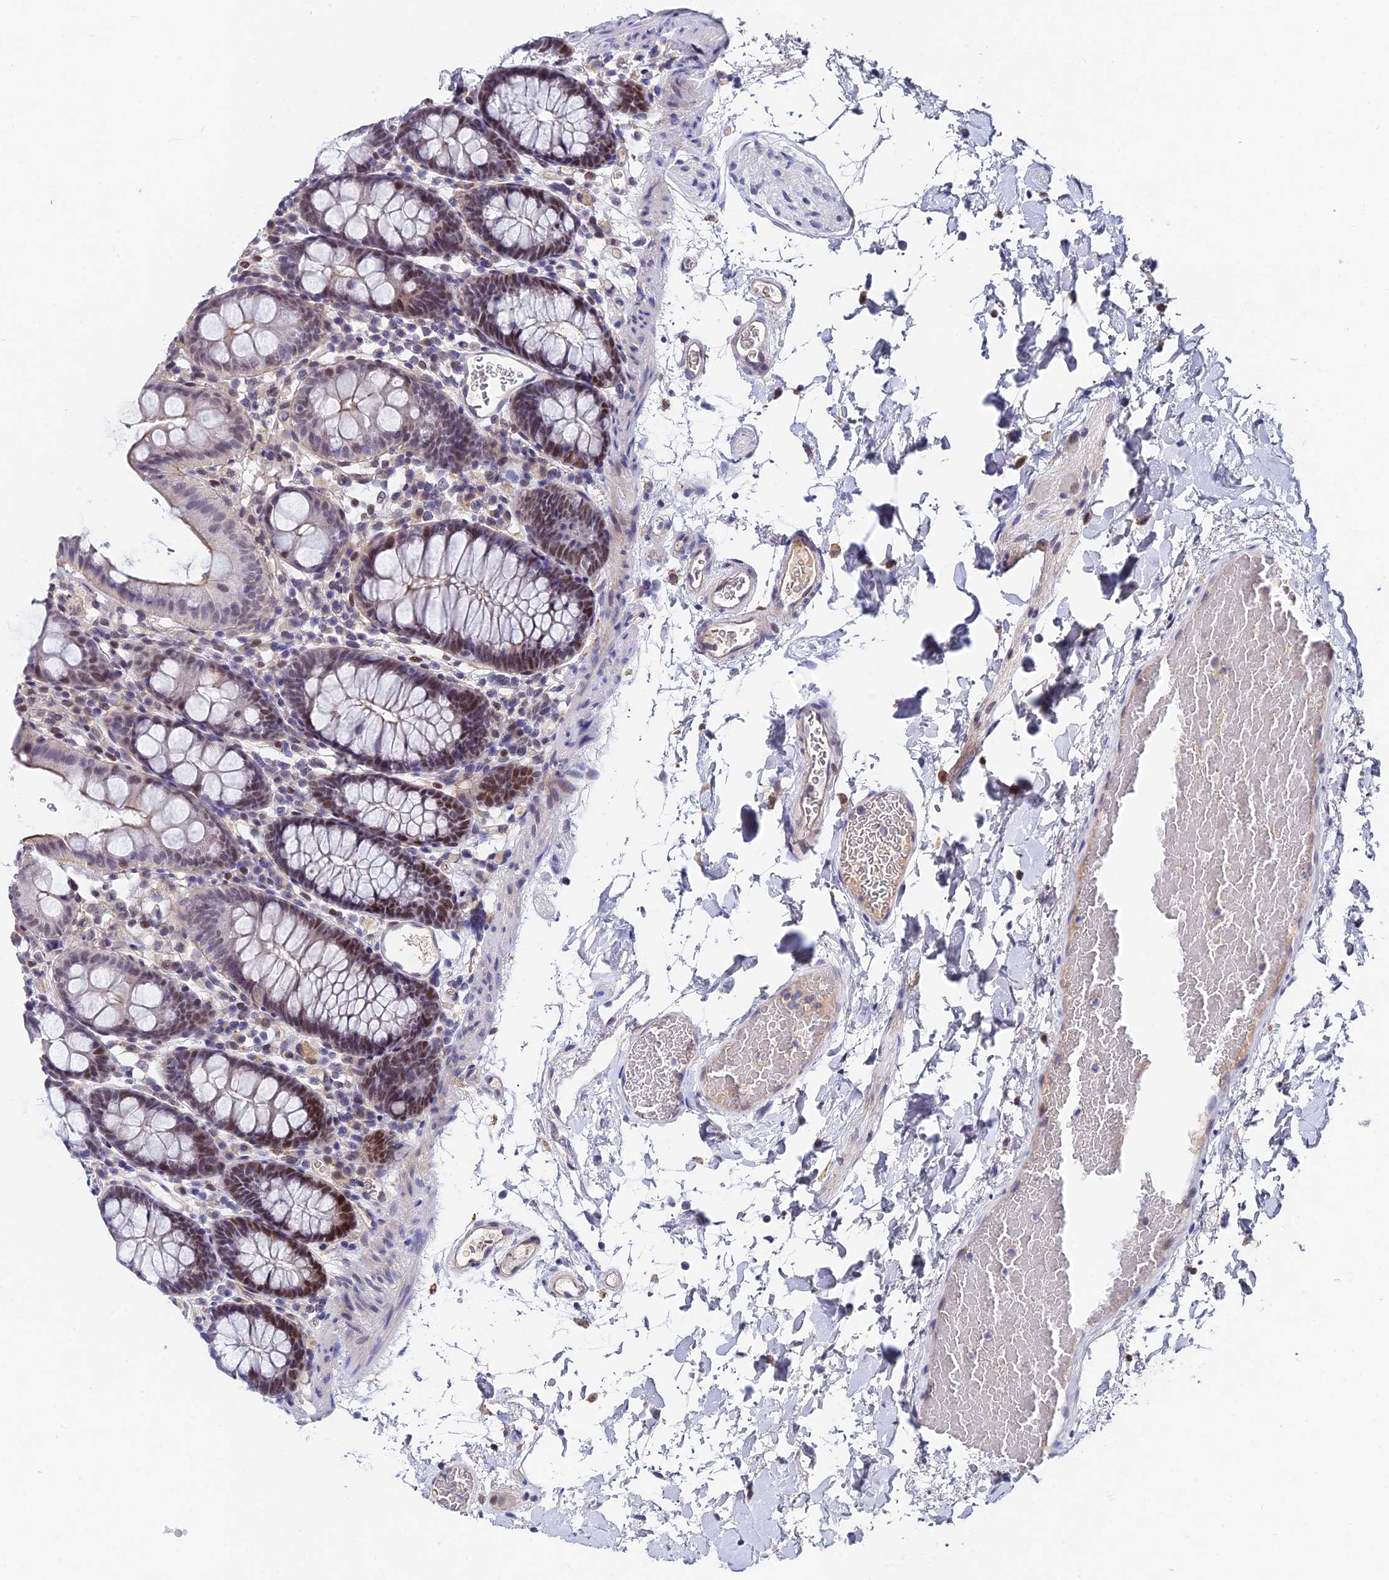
{"staining": {"intensity": "weak", "quantity": "25%-75%", "location": "cytoplasmic/membranous"}, "tissue": "colon", "cell_type": "Endothelial cells", "image_type": "normal", "snomed": [{"axis": "morphology", "description": "Normal tissue, NOS"}, {"axis": "topography", "description": "Colon"}], "caption": "Immunohistochemistry (IHC) photomicrograph of benign colon: human colon stained using immunohistochemistry (IHC) demonstrates low levels of weak protein expression localized specifically in the cytoplasmic/membranous of endothelial cells, appearing as a cytoplasmic/membranous brown color.", "gene": "TRIM24", "patient": {"sex": "male", "age": 75}}